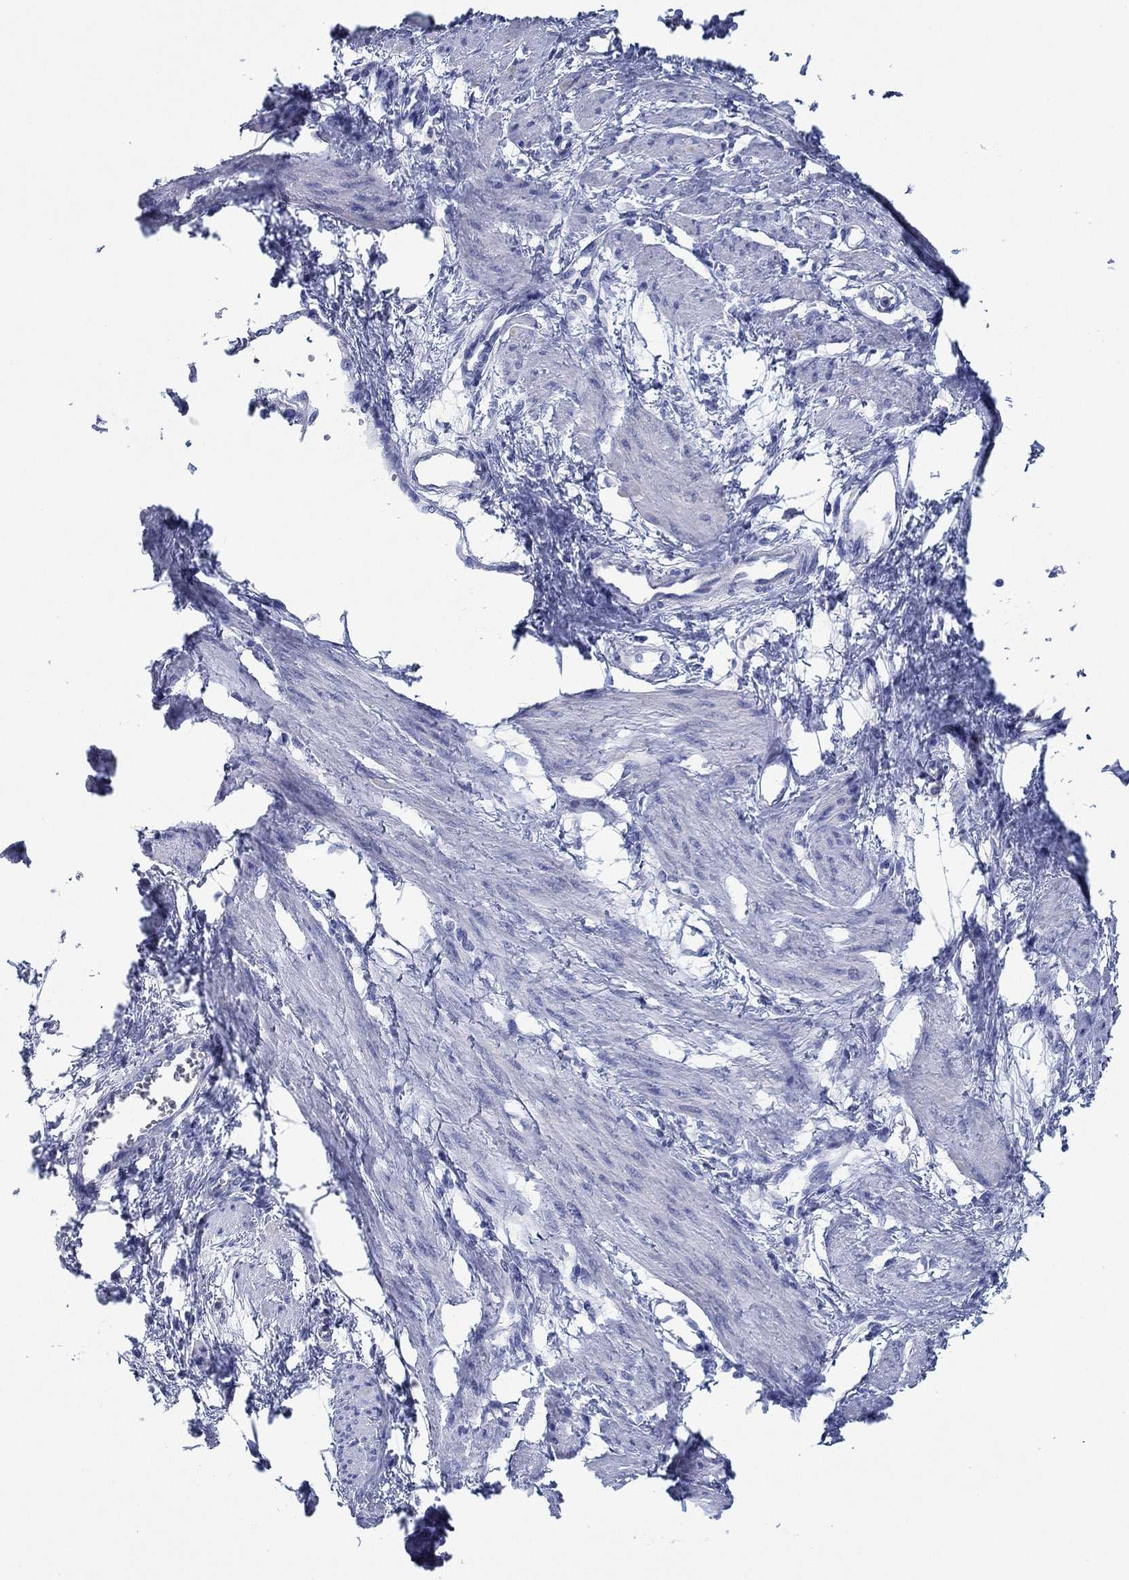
{"staining": {"intensity": "negative", "quantity": "none", "location": "none"}, "tissue": "smooth muscle", "cell_type": "Smooth muscle cells", "image_type": "normal", "snomed": [{"axis": "morphology", "description": "Normal tissue, NOS"}, {"axis": "topography", "description": "Smooth muscle"}, {"axis": "topography", "description": "Uterus"}], "caption": "Protein analysis of normal smooth muscle exhibits no significant positivity in smooth muscle cells. Nuclei are stained in blue.", "gene": "TOMM20L", "patient": {"sex": "female", "age": 39}}